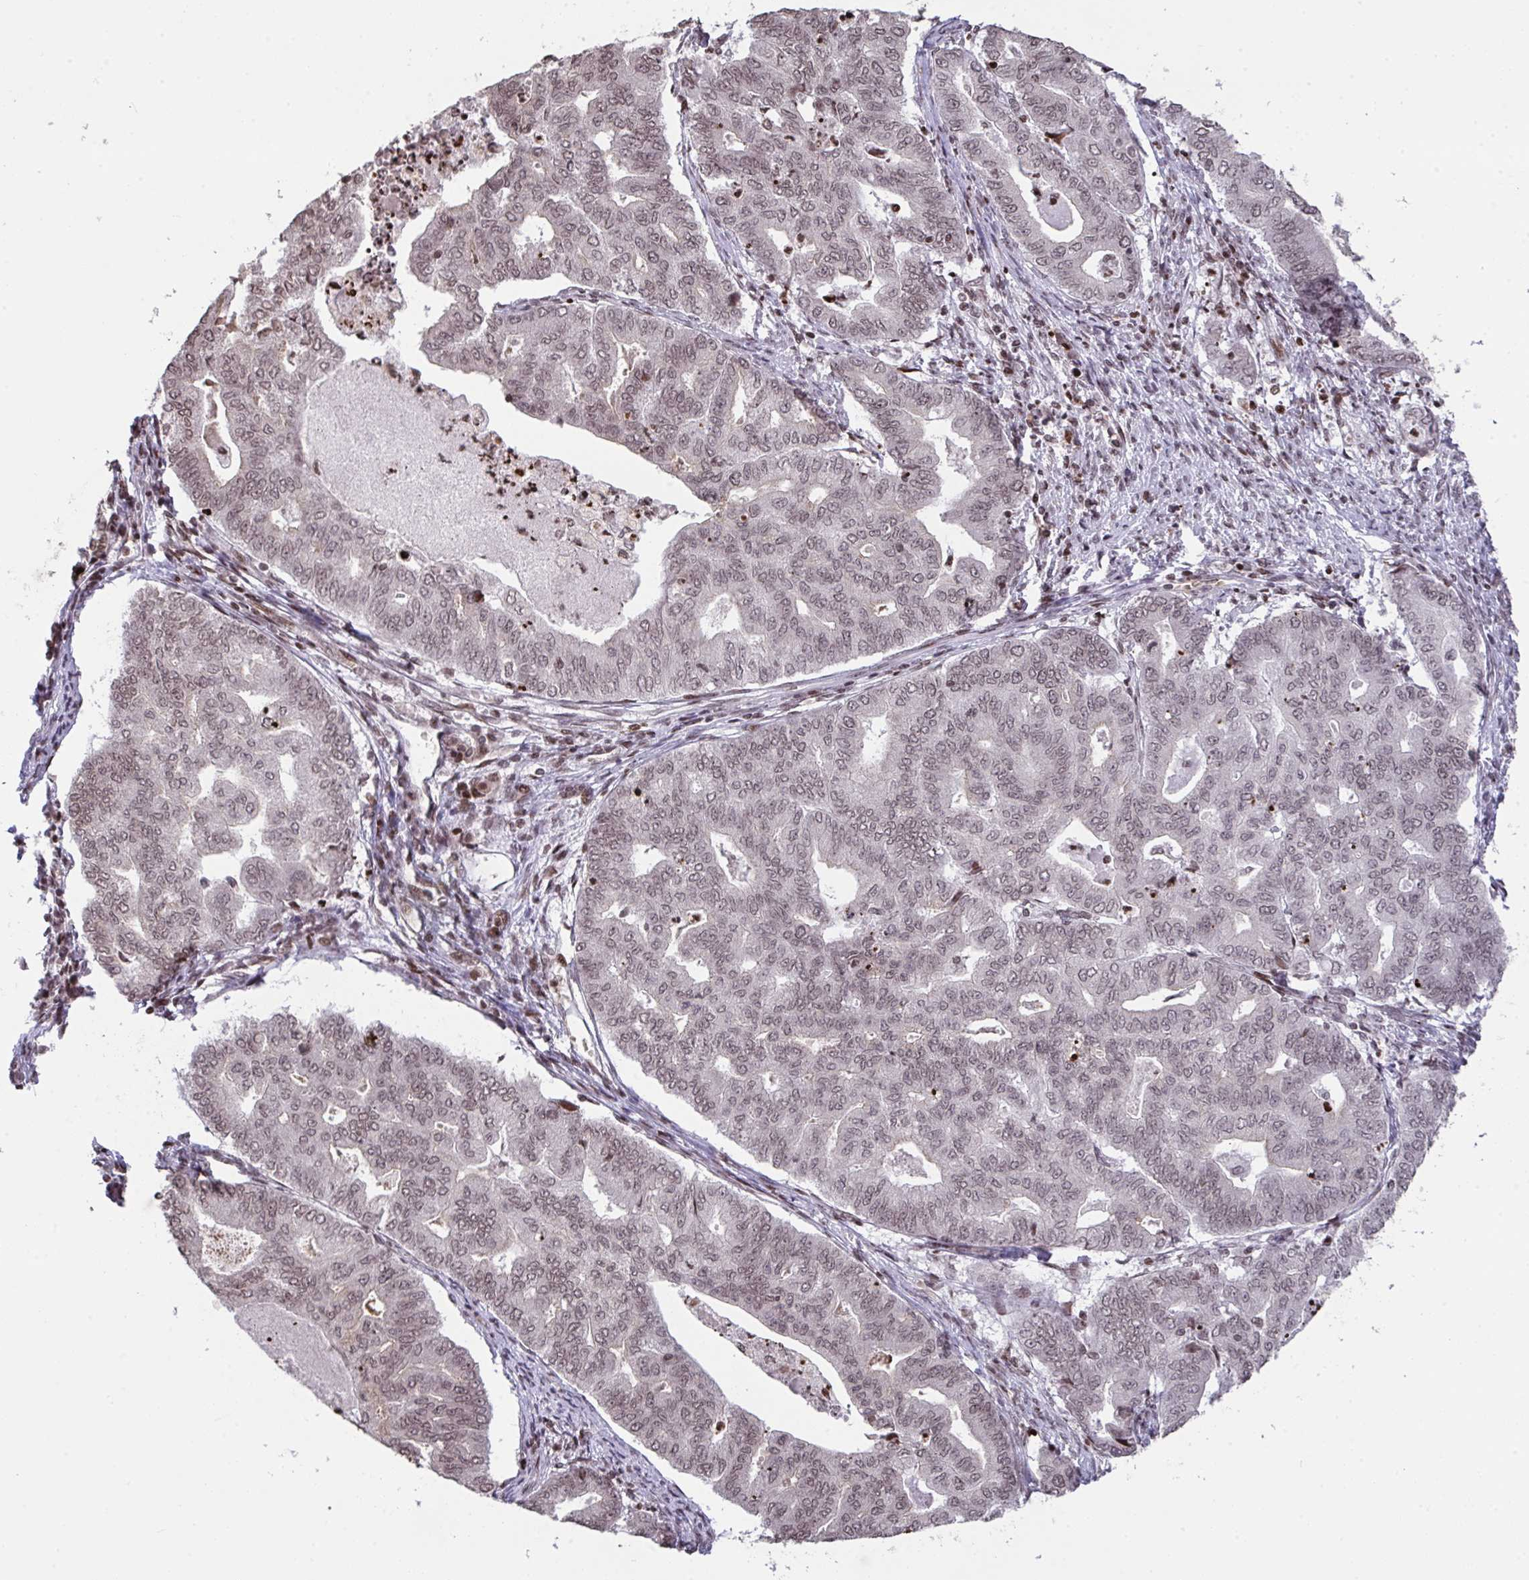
{"staining": {"intensity": "weak", "quantity": ">75%", "location": "nuclear"}, "tissue": "endometrial cancer", "cell_type": "Tumor cells", "image_type": "cancer", "snomed": [{"axis": "morphology", "description": "Adenocarcinoma, NOS"}, {"axis": "topography", "description": "Endometrium"}], "caption": "Weak nuclear positivity for a protein is appreciated in about >75% of tumor cells of endometrial adenocarcinoma using immunohistochemistry.", "gene": "NIP7", "patient": {"sex": "female", "age": 79}}